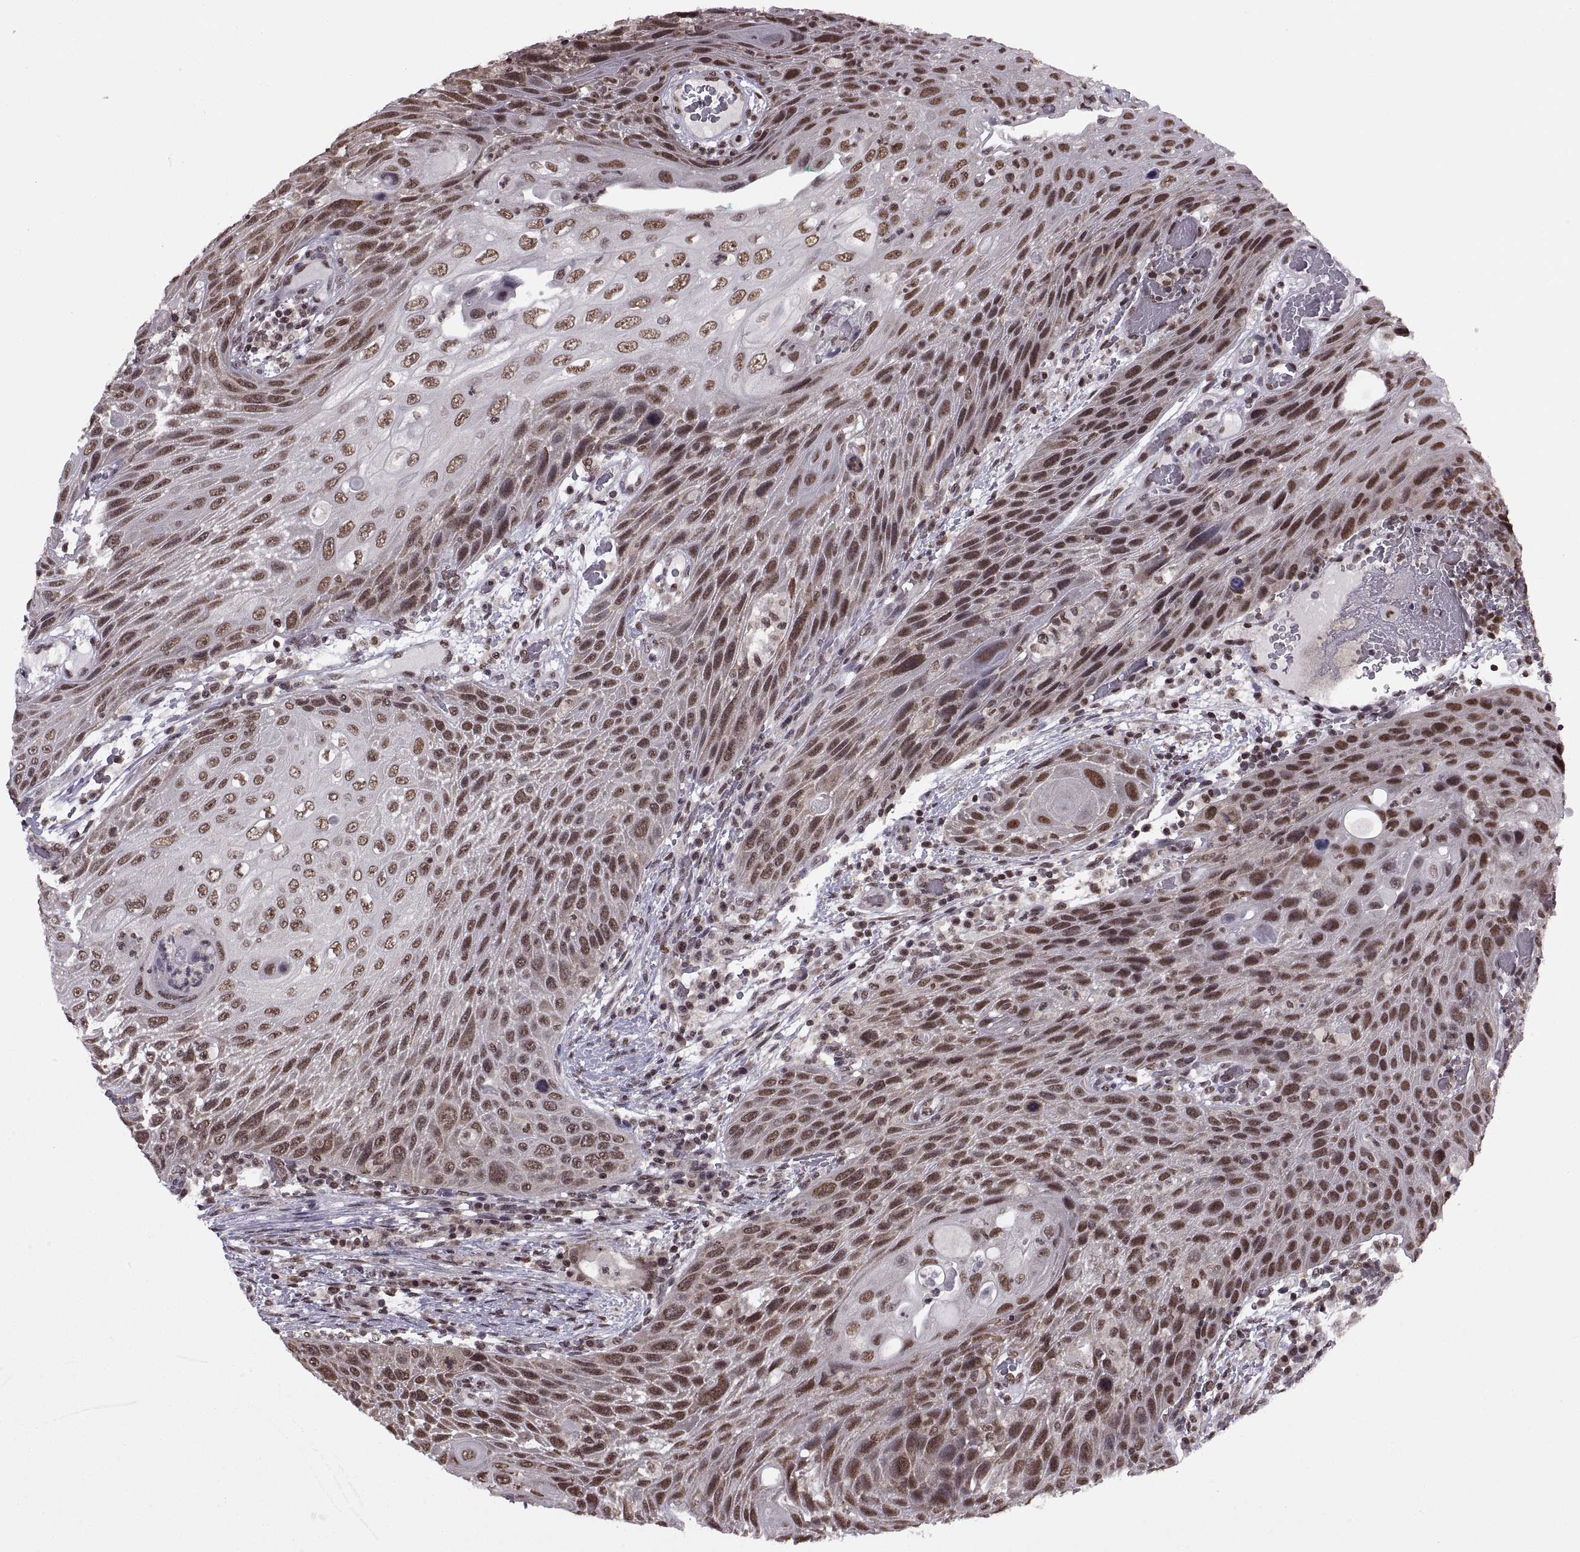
{"staining": {"intensity": "moderate", "quantity": ">75%", "location": "nuclear"}, "tissue": "head and neck cancer", "cell_type": "Tumor cells", "image_type": "cancer", "snomed": [{"axis": "morphology", "description": "Squamous cell carcinoma, NOS"}, {"axis": "topography", "description": "Head-Neck"}], "caption": "A medium amount of moderate nuclear positivity is appreciated in about >75% of tumor cells in head and neck cancer (squamous cell carcinoma) tissue.", "gene": "INTS3", "patient": {"sex": "male", "age": 69}}